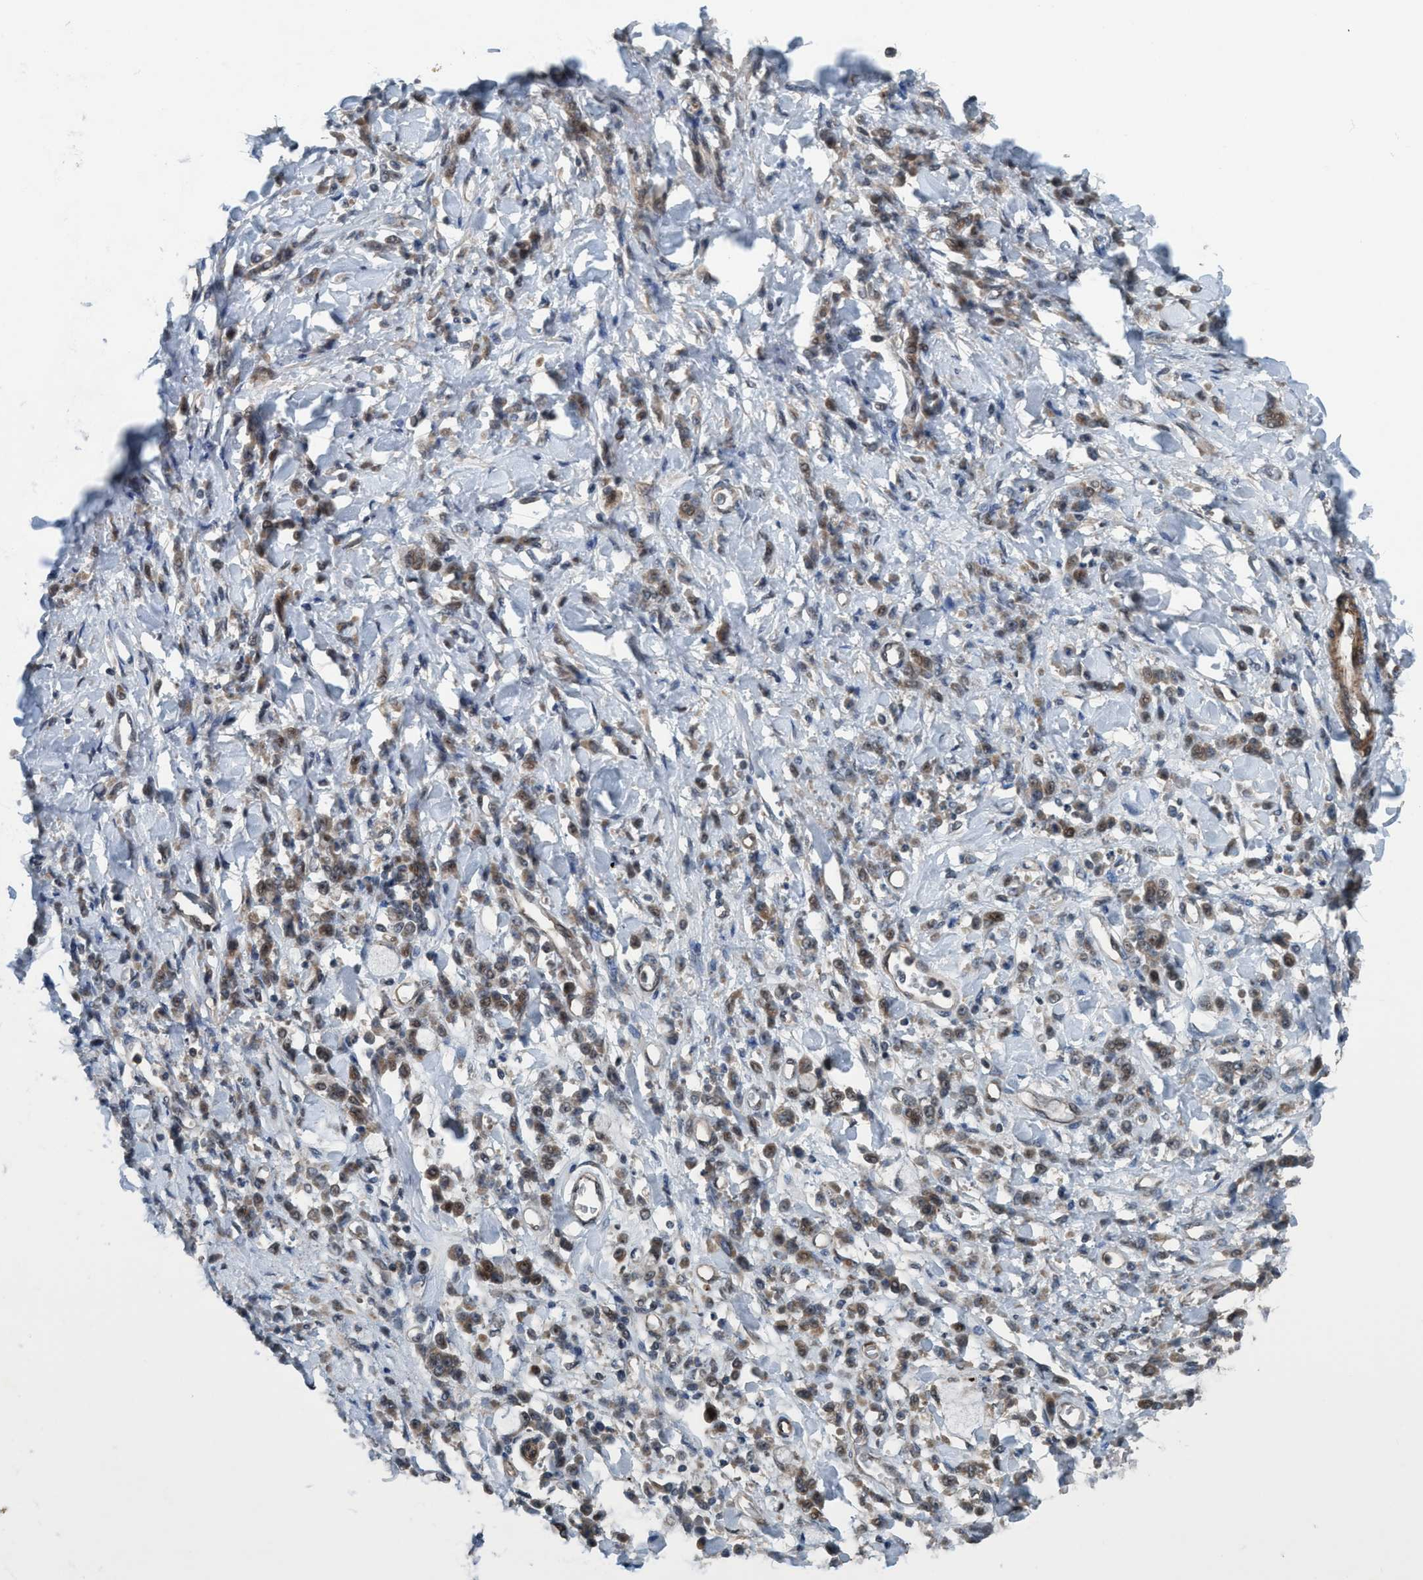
{"staining": {"intensity": "weak", "quantity": ">75%", "location": "cytoplasmic/membranous"}, "tissue": "stomach cancer", "cell_type": "Tumor cells", "image_type": "cancer", "snomed": [{"axis": "morphology", "description": "Normal tissue, NOS"}, {"axis": "morphology", "description": "Adenocarcinoma, NOS"}, {"axis": "topography", "description": "Stomach"}], "caption": "Adenocarcinoma (stomach) was stained to show a protein in brown. There is low levels of weak cytoplasmic/membranous staining in approximately >75% of tumor cells. Immunohistochemistry stains the protein in brown and the nuclei are stained blue.", "gene": "NISCH", "patient": {"sex": "male", "age": 82}}